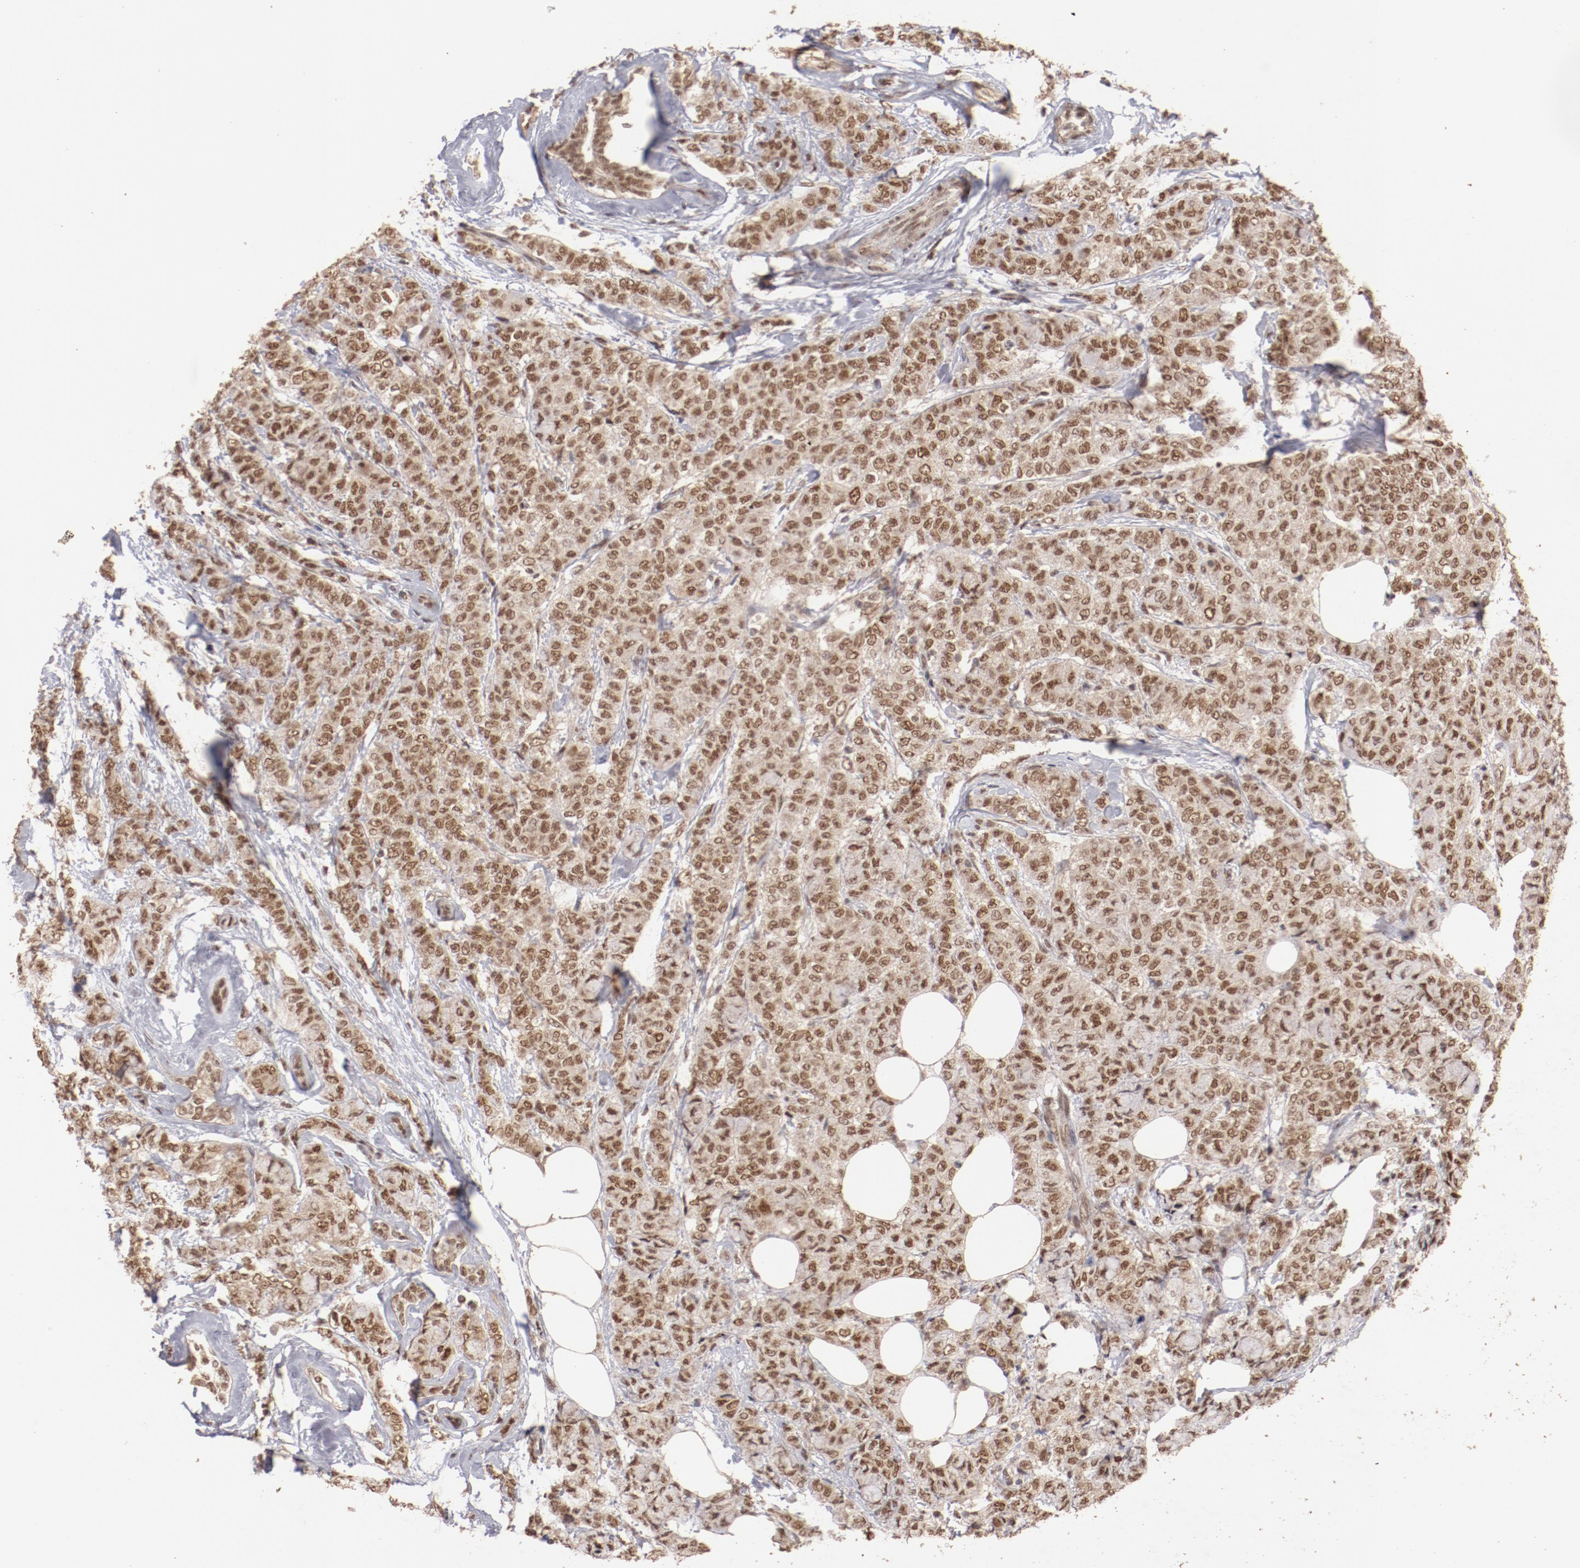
{"staining": {"intensity": "moderate", "quantity": ">75%", "location": "cytoplasmic/membranous,nuclear"}, "tissue": "breast cancer", "cell_type": "Tumor cells", "image_type": "cancer", "snomed": [{"axis": "morphology", "description": "Lobular carcinoma"}, {"axis": "topography", "description": "Breast"}], "caption": "Approximately >75% of tumor cells in human breast cancer (lobular carcinoma) reveal moderate cytoplasmic/membranous and nuclear protein positivity as visualized by brown immunohistochemical staining.", "gene": "CLOCK", "patient": {"sex": "female", "age": 60}}